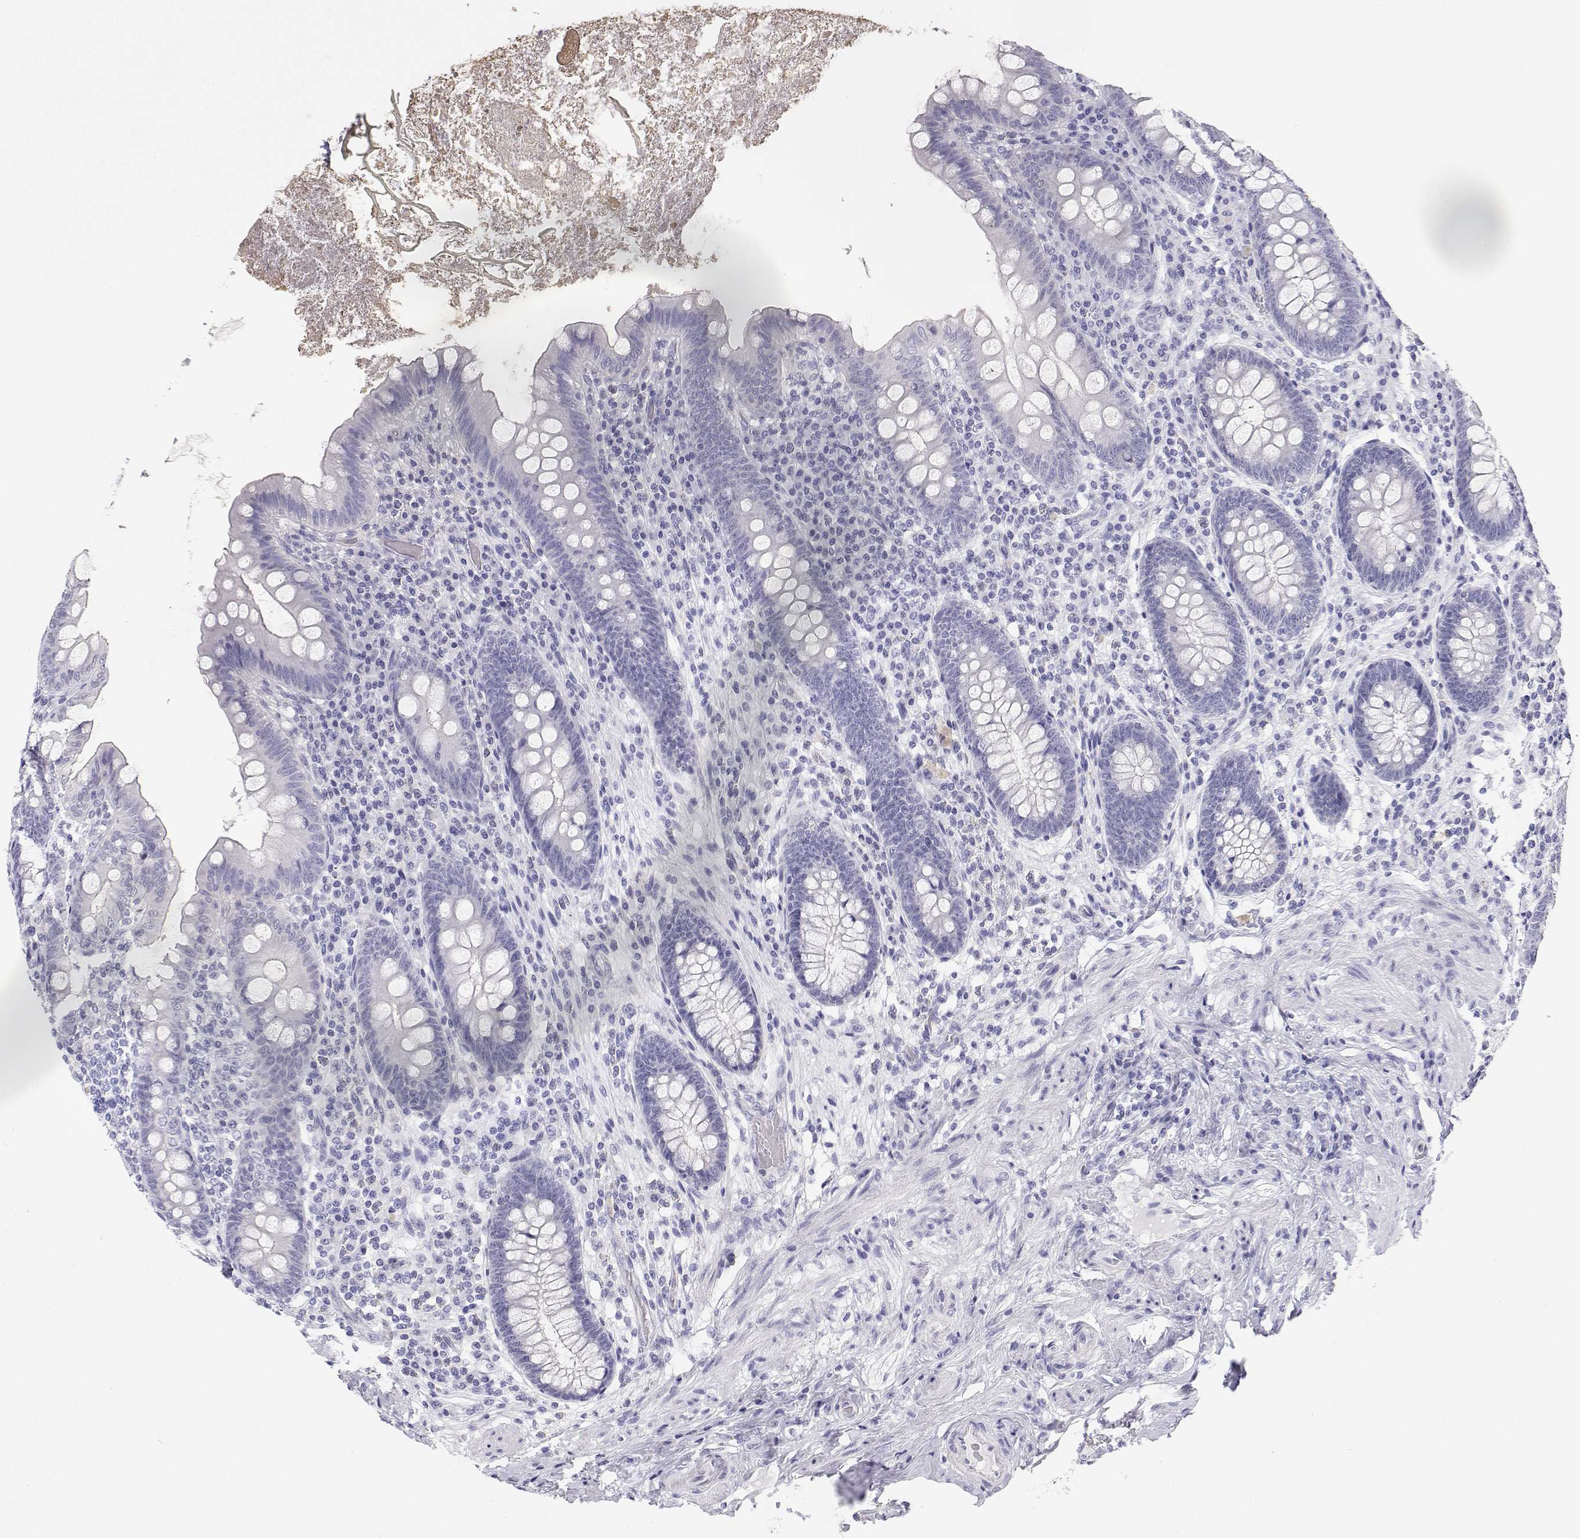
{"staining": {"intensity": "negative", "quantity": "none", "location": "none"}, "tissue": "appendix", "cell_type": "Glandular cells", "image_type": "normal", "snomed": [{"axis": "morphology", "description": "Normal tissue, NOS"}, {"axis": "topography", "description": "Appendix"}], "caption": "The immunohistochemistry photomicrograph has no significant expression in glandular cells of appendix. Brightfield microscopy of IHC stained with DAB (brown) and hematoxylin (blue), captured at high magnification.", "gene": "BHMT", "patient": {"sex": "male", "age": 71}}